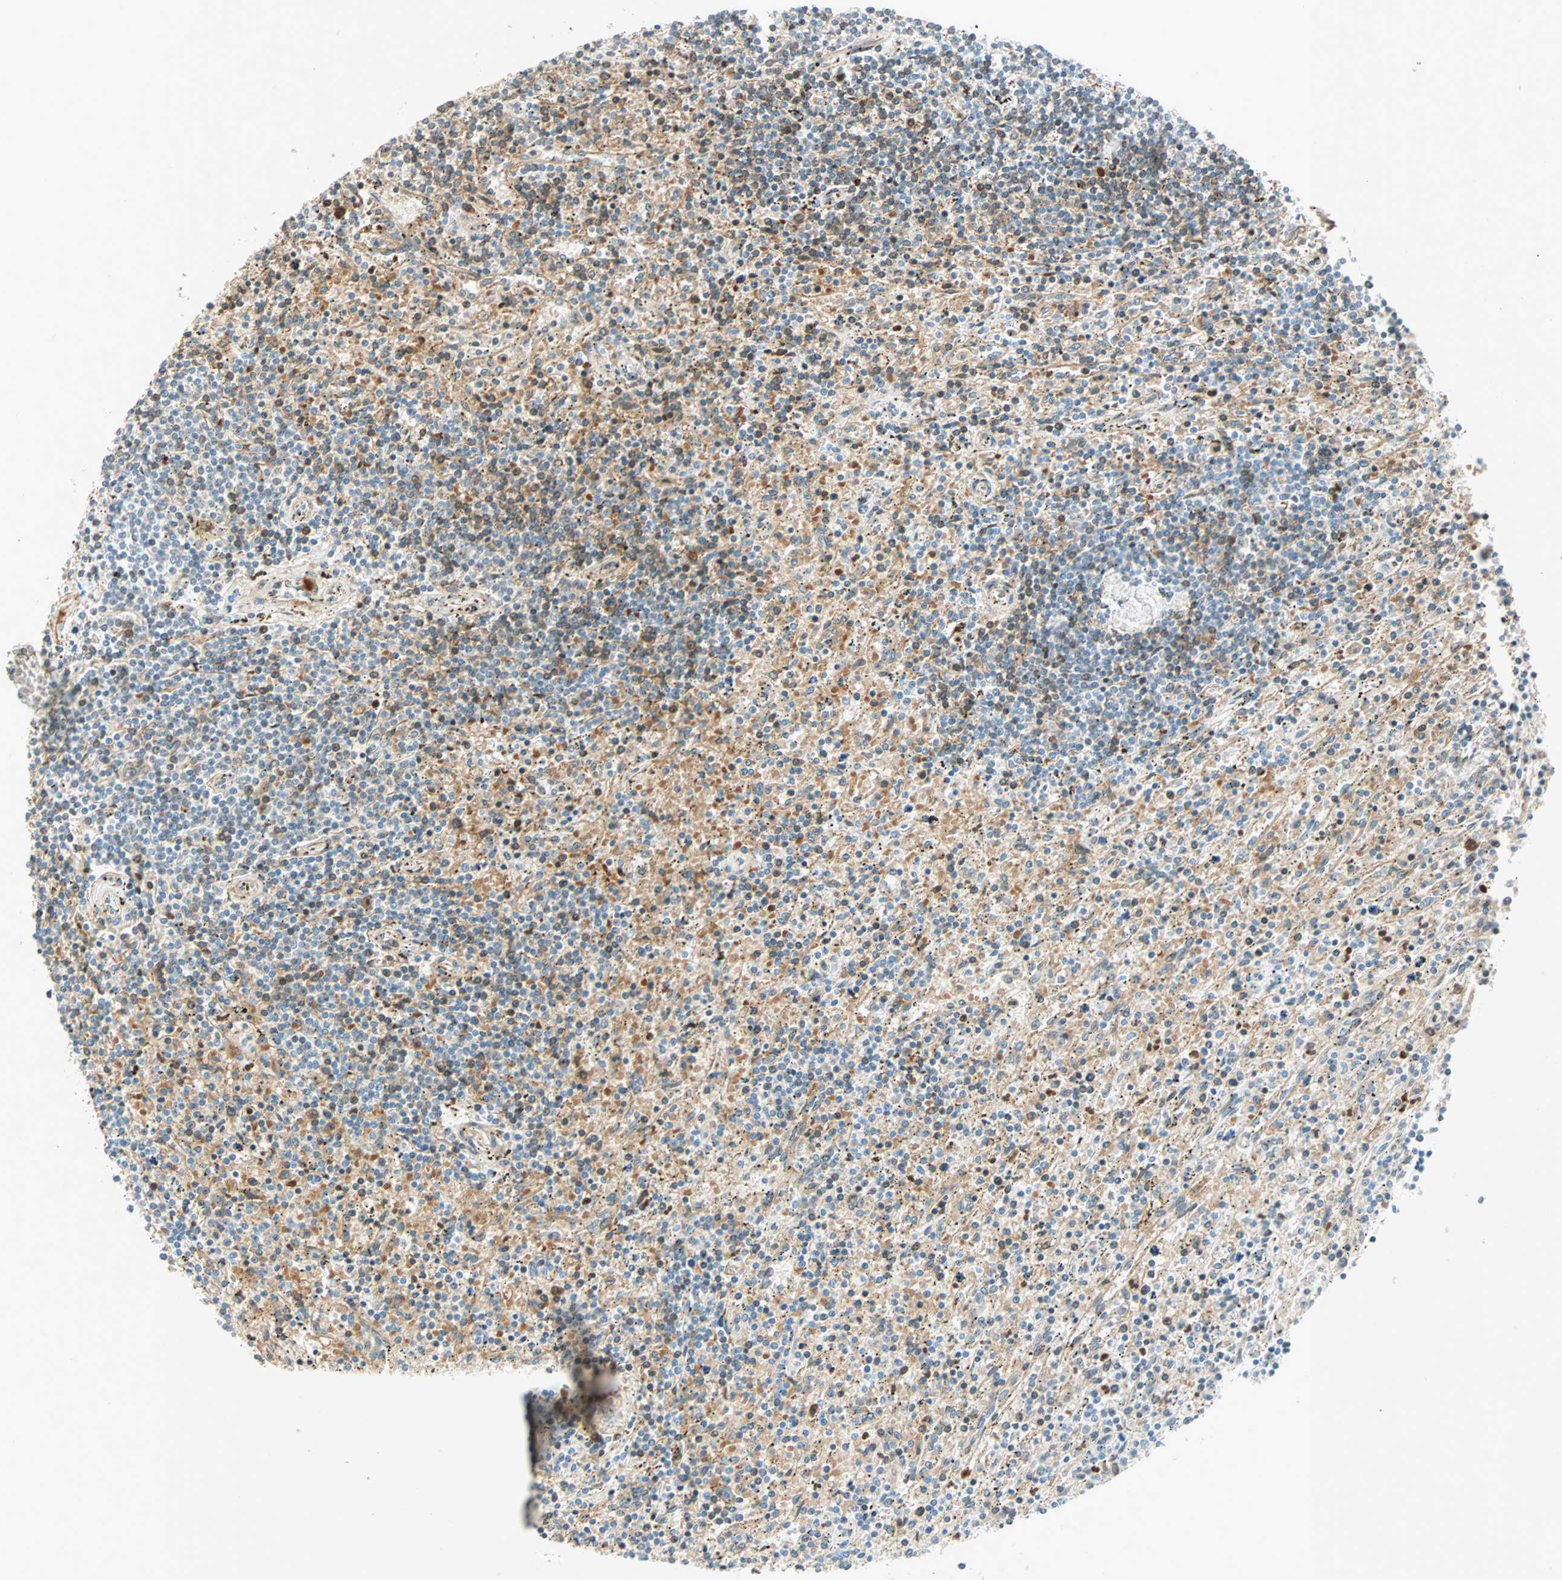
{"staining": {"intensity": "weak", "quantity": "<25%", "location": "cytoplasmic/membranous,nuclear"}, "tissue": "lymphoma", "cell_type": "Tumor cells", "image_type": "cancer", "snomed": [{"axis": "morphology", "description": "Malignant lymphoma, non-Hodgkin's type, Low grade"}, {"axis": "topography", "description": "Spleen"}], "caption": "The histopathology image displays no staining of tumor cells in malignant lymphoma, non-Hodgkin's type (low-grade).", "gene": "BCAN", "patient": {"sex": "male", "age": 76}}